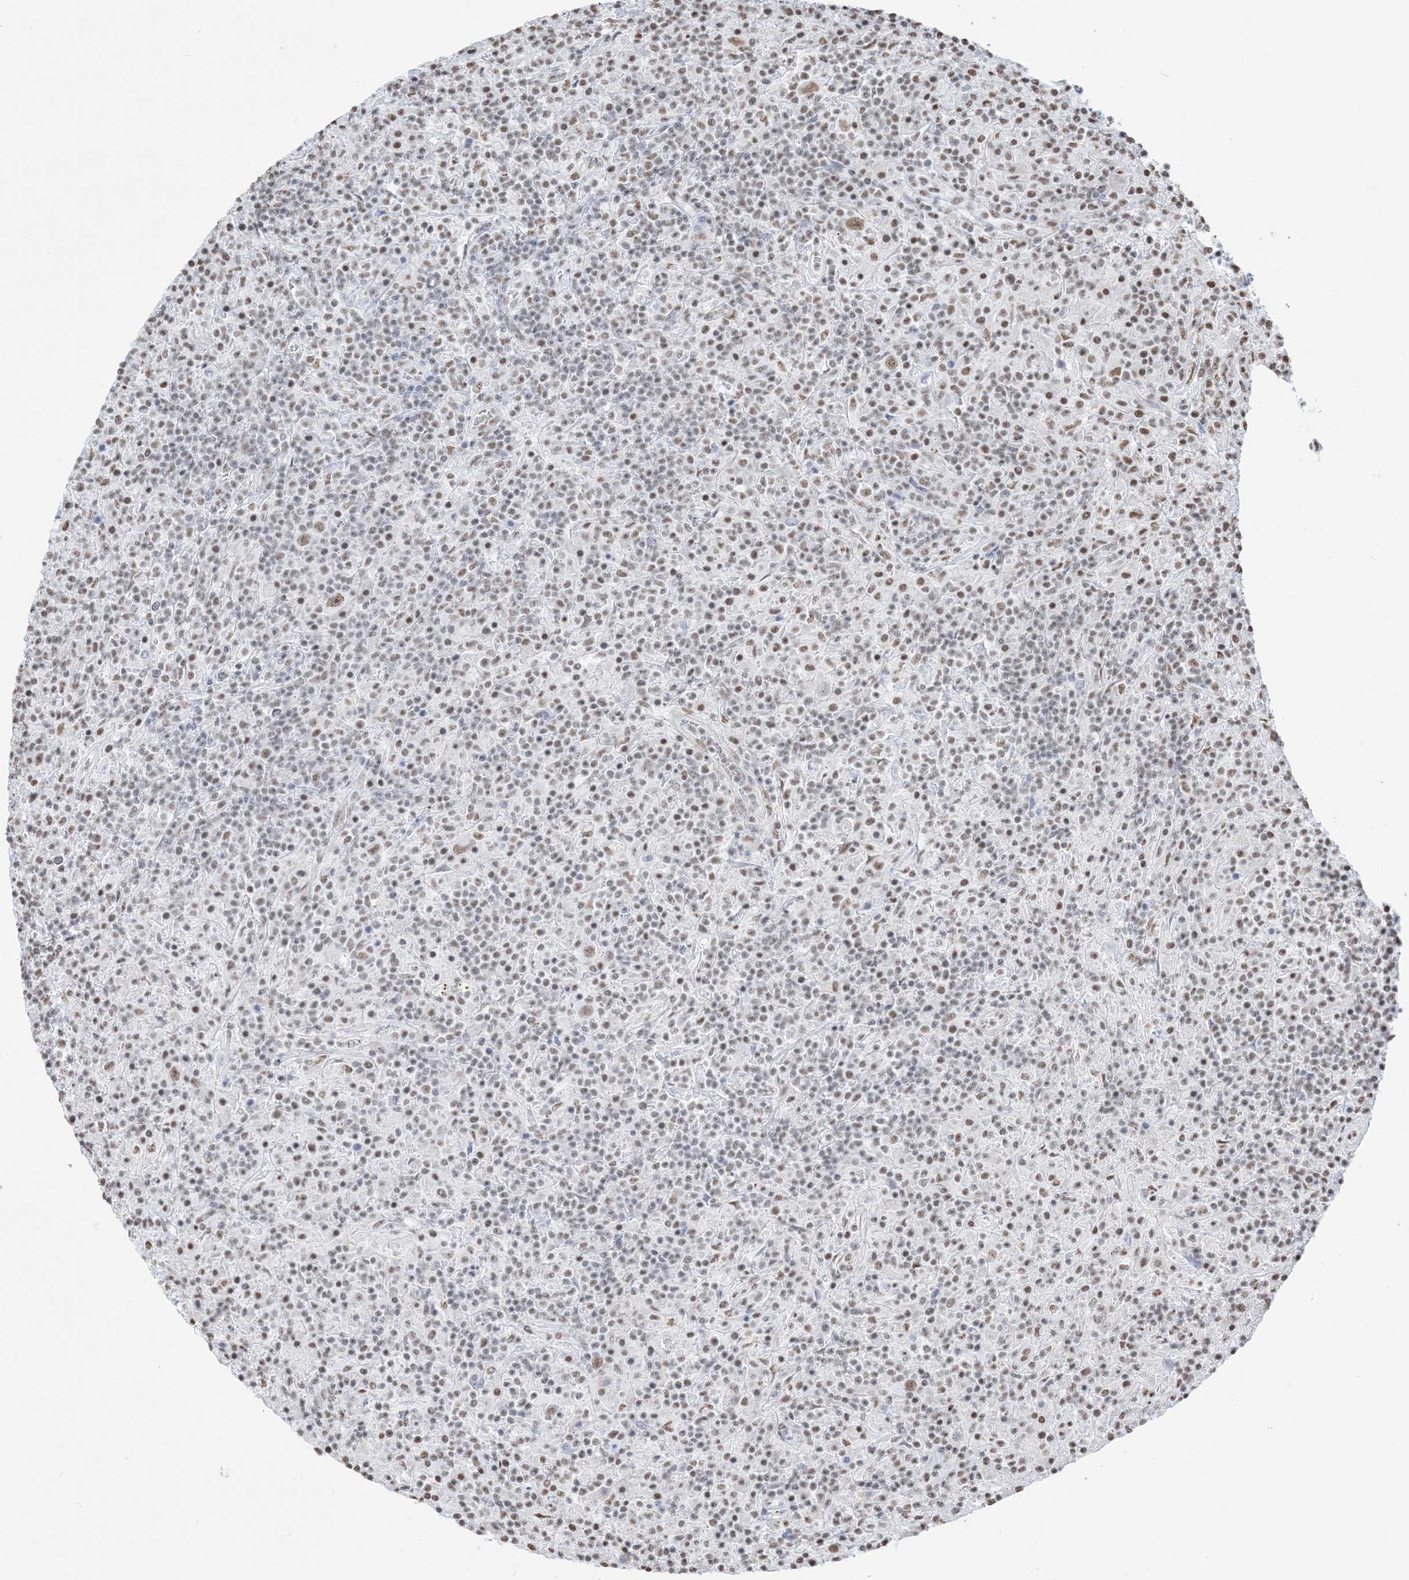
{"staining": {"intensity": "moderate", "quantity": ">75%", "location": "nuclear"}, "tissue": "lymphoma", "cell_type": "Tumor cells", "image_type": "cancer", "snomed": [{"axis": "morphology", "description": "Hodgkin's disease, NOS"}, {"axis": "topography", "description": "Lymph node"}], "caption": "Hodgkin's disease was stained to show a protein in brown. There is medium levels of moderate nuclear staining in approximately >75% of tumor cells. The protein of interest is stained brown, and the nuclei are stained in blue (DAB IHC with brightfield microscopy, high magnification).", "gene": "ZNF792", "patient": {"sex": "male", "age": 70}}